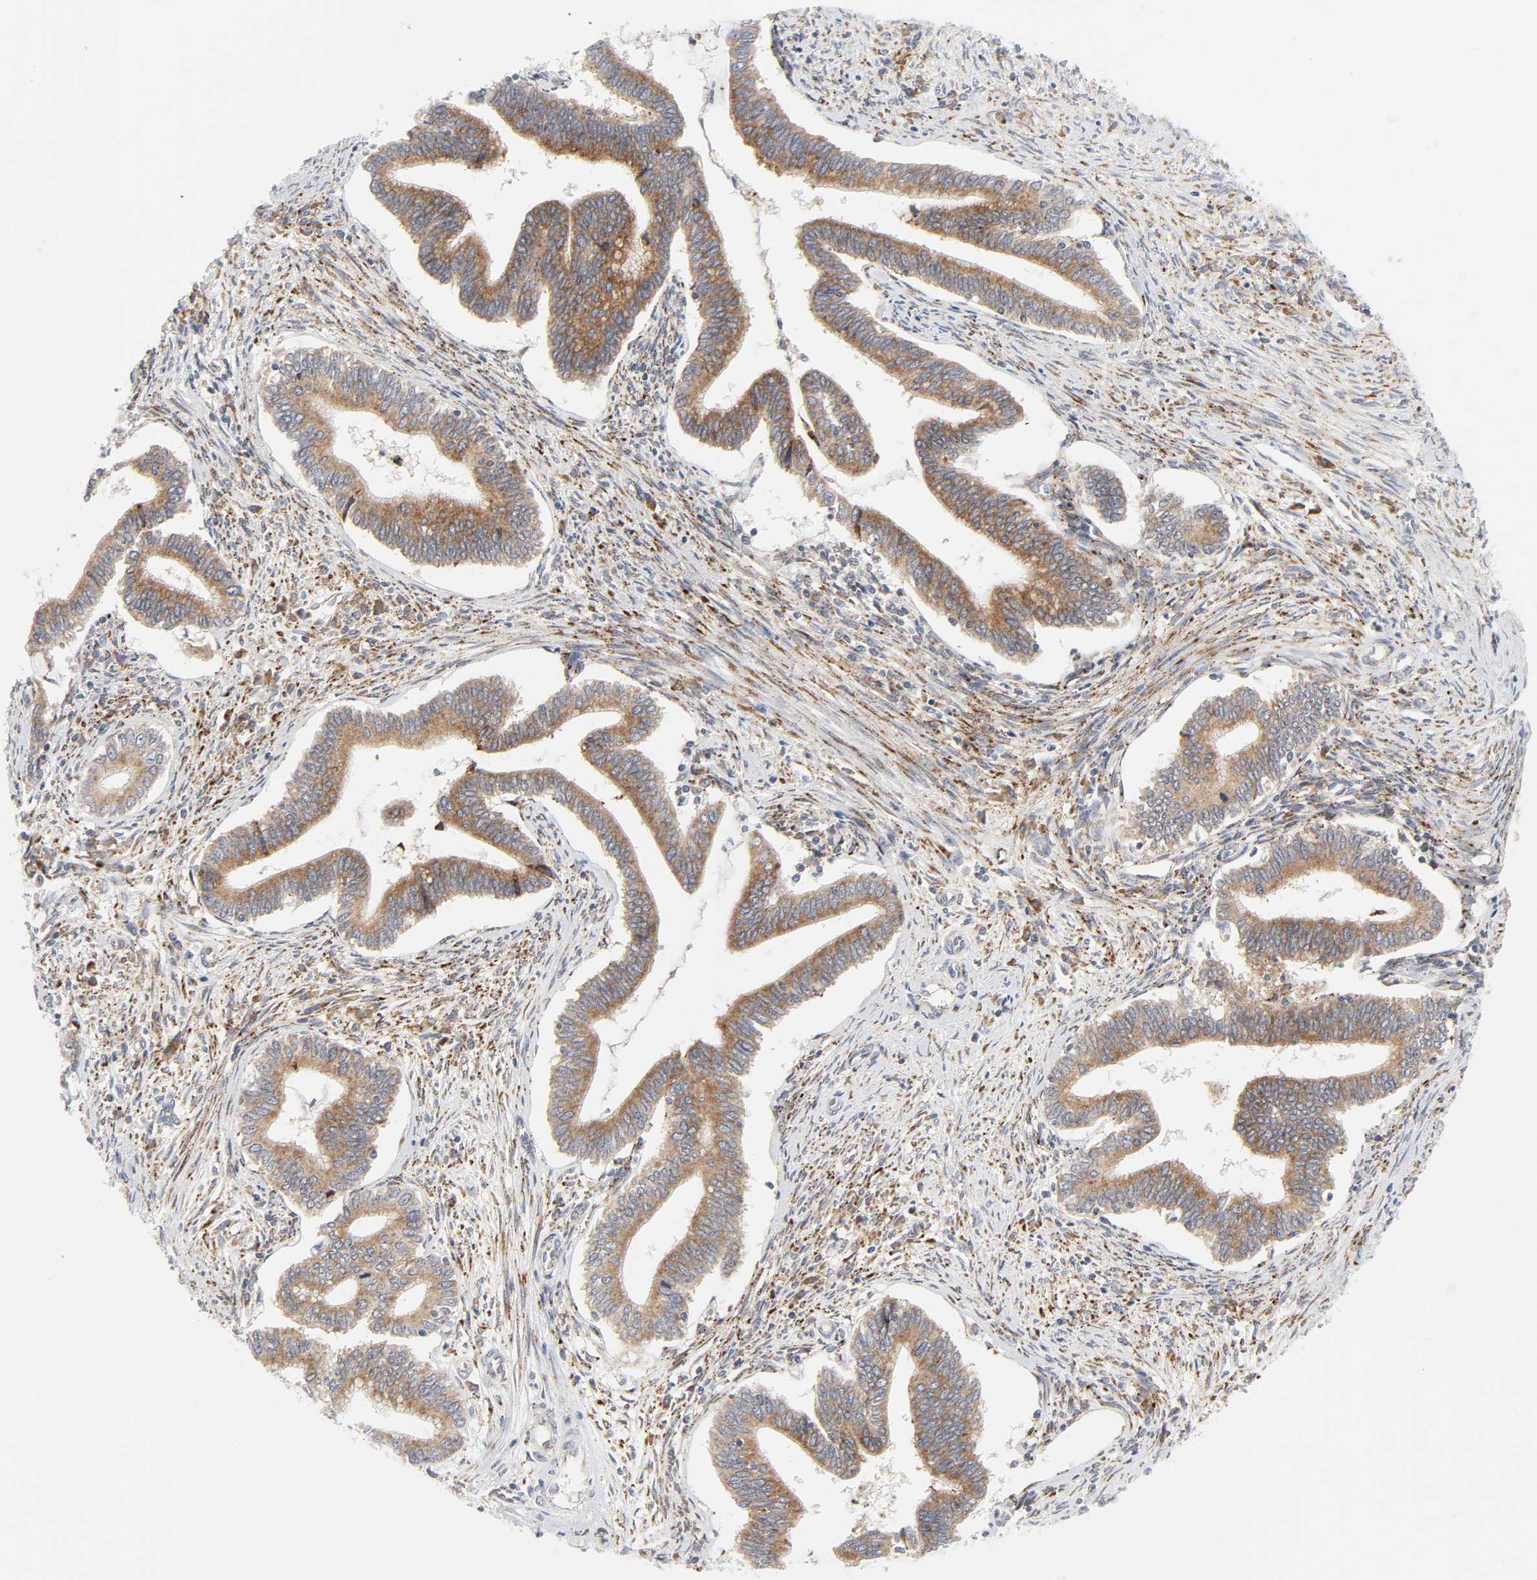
{"staining": {"intensity": "moderate", "quantity": ">75%", "location": "cytoplasmic/membranous"}, "tissue": "cervical cancer", "cell_type": "Tumor cells", "image_type": "cancer", "snomed": [{"axis": "morphology", "description": "Adenocarcinoma, NOS"}, {"axis": "topography", "description": "Cervix"}], "caption": "Immunohistochemistry (DAB) staining of human cervical adenocarcinoma displays moderate cytoplasmic/membranous protein positivity in about >75% of tumor cells.", "gene": "LRP6", "patient": {"sex": "female", "age": 36}}